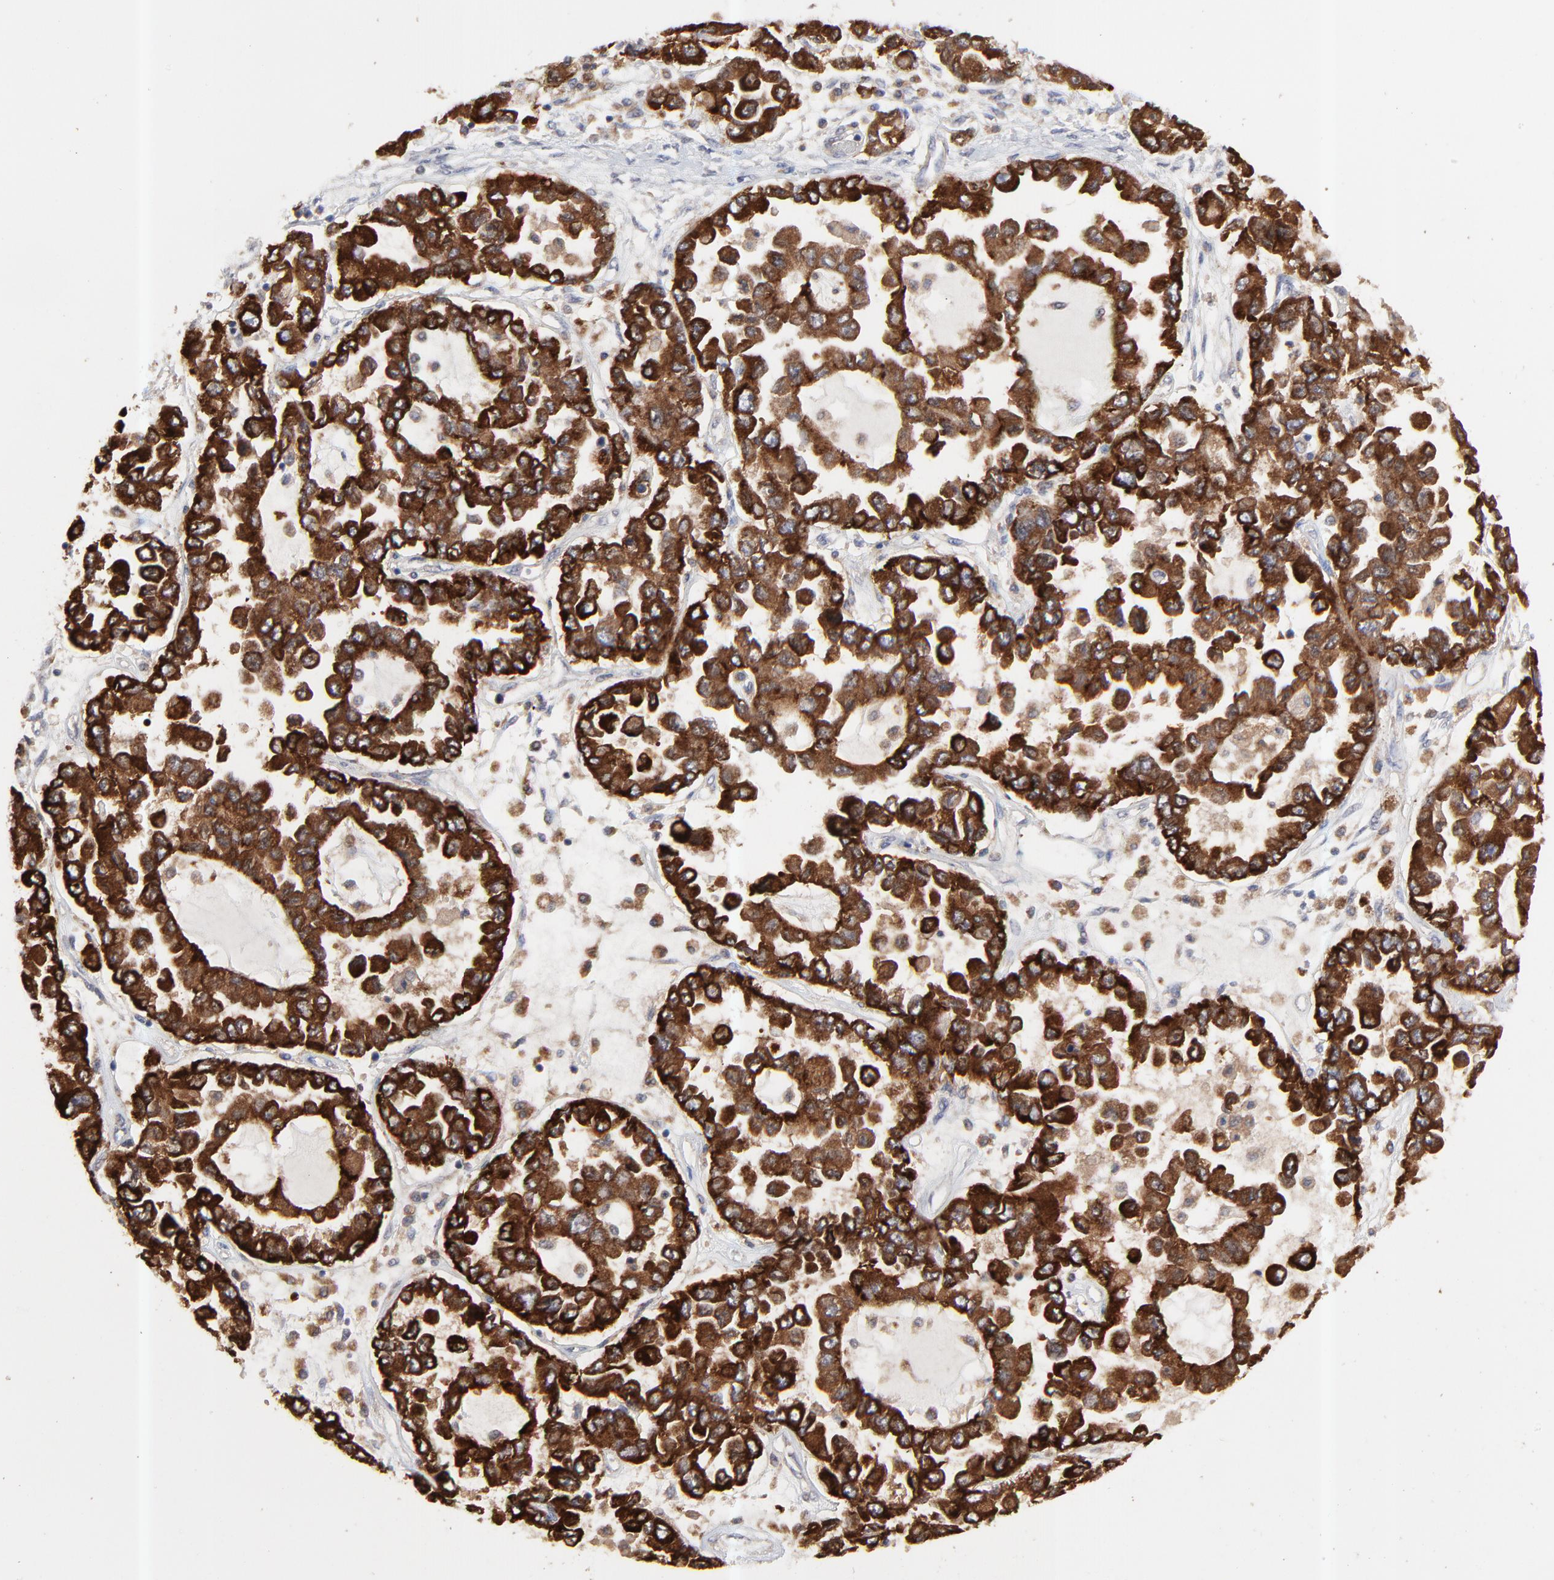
{"staining": {"intensity": "strong", "quantity": ">75%", "location": "cytoplasmic/membranous"}, "tissue": "ovarian cancer", "cell_type": "Tumor cells", "image_type": "cancer", "snomed": [{"axis": "morphology", "description": "Cystadenocarcinoma, serous, NOS"}, {"axis": "topography", "description": "Ovary"}], "caption": "Tumor cells display high levels of strong cytoplasmic/membranous positivity in approximately >75% of cells in human serous cystadenocarcinoma (ovarian).", "gene": "RAB9A", "patient": {"sex": "female", "age": 84}}